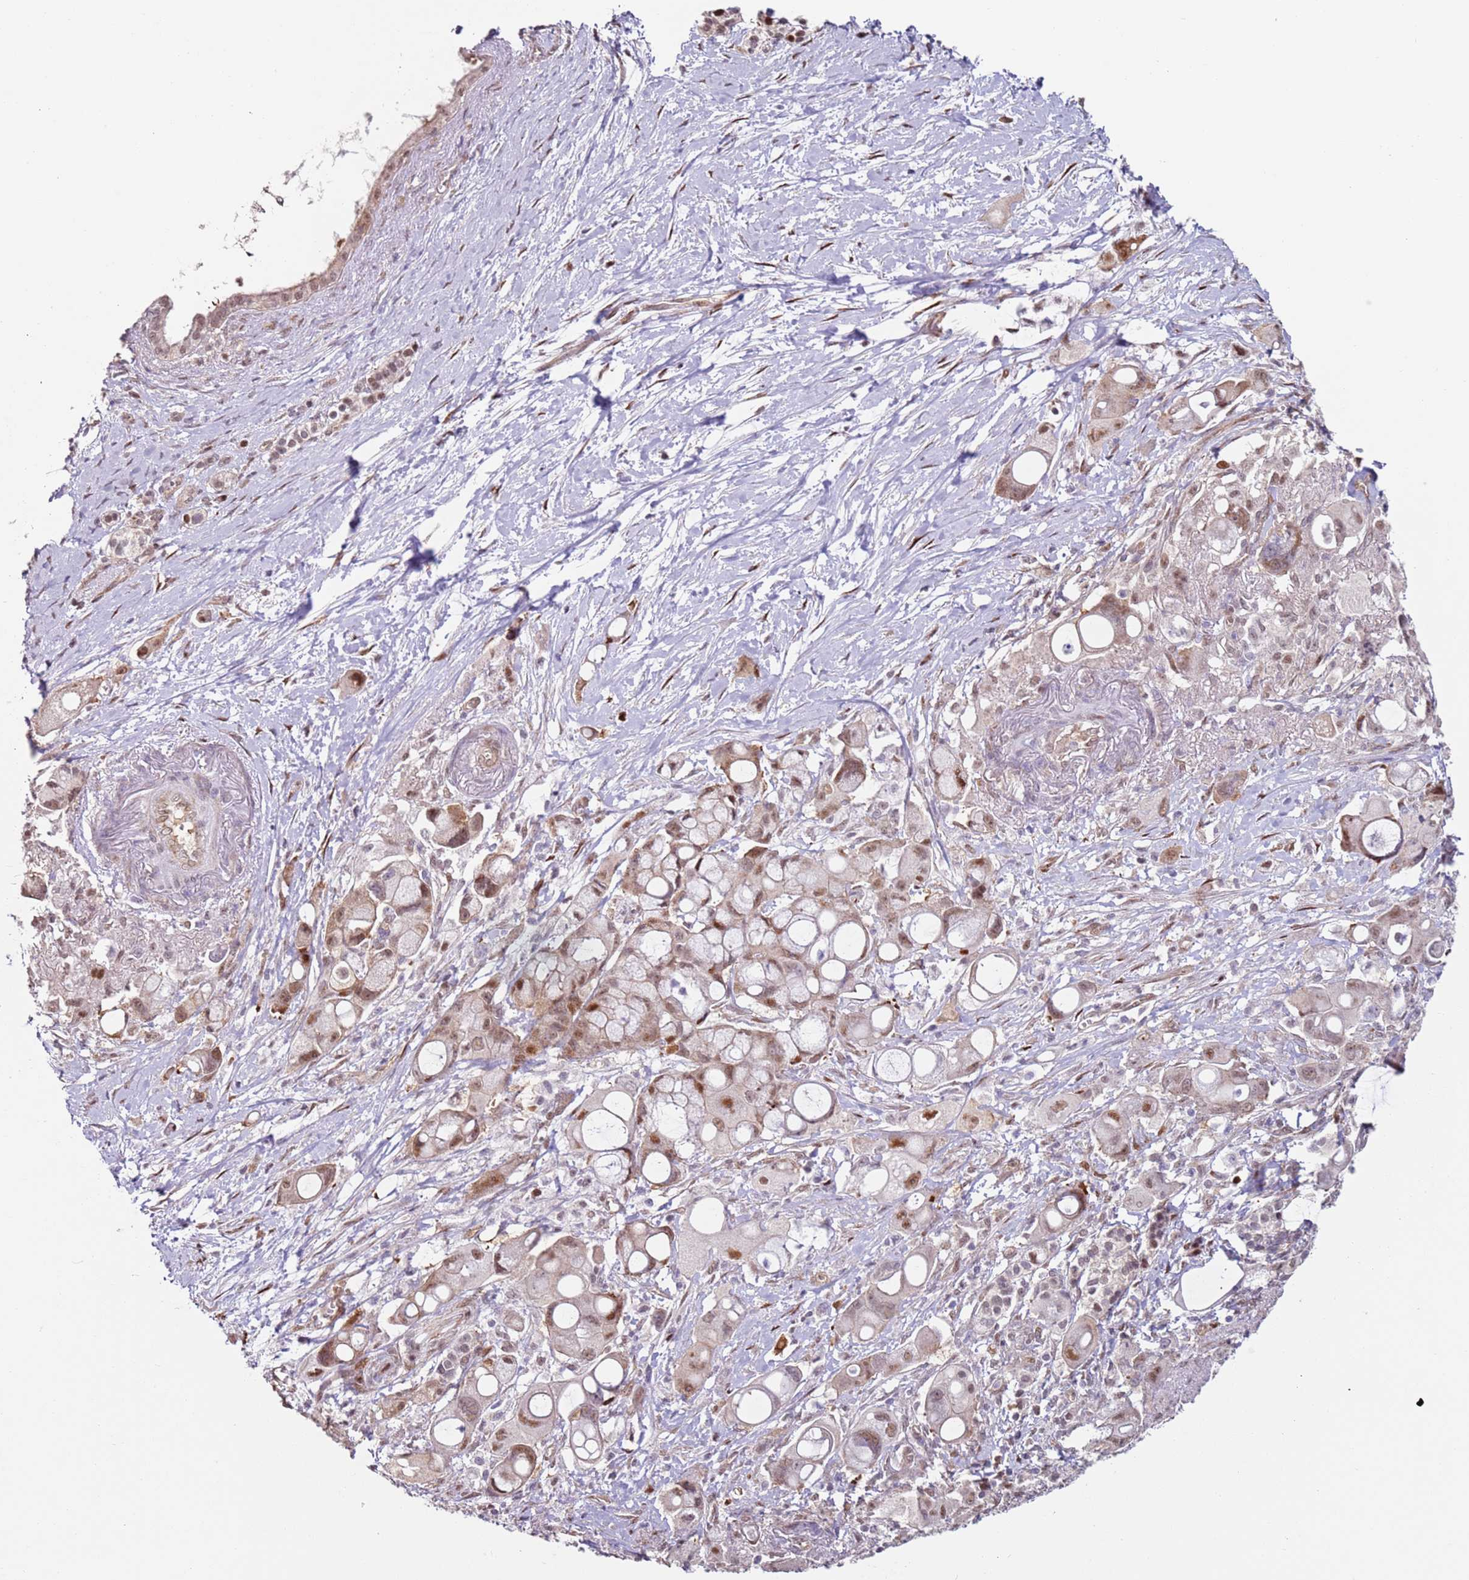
{"staining": {"intensity": "moderate", "quantity": ">75%", "location": "nuclear"}, "tissue": "pancreatic cancer", "cell_type": "Tumor cells", "image_type": "cancer", "snomed": [{"axis": "morphology", "description": "Adenocarcinoma, NOS"}, {"axis": "topography", "description": "Pancreas"}], "caption": "Immunohistochemical staining of human pancreatic cancer demonstrates moderate nuclear protein staining in about >75% of tumor cells.", "gene": "PSMD4", "patient": {"sex": "male", "age": 68}}